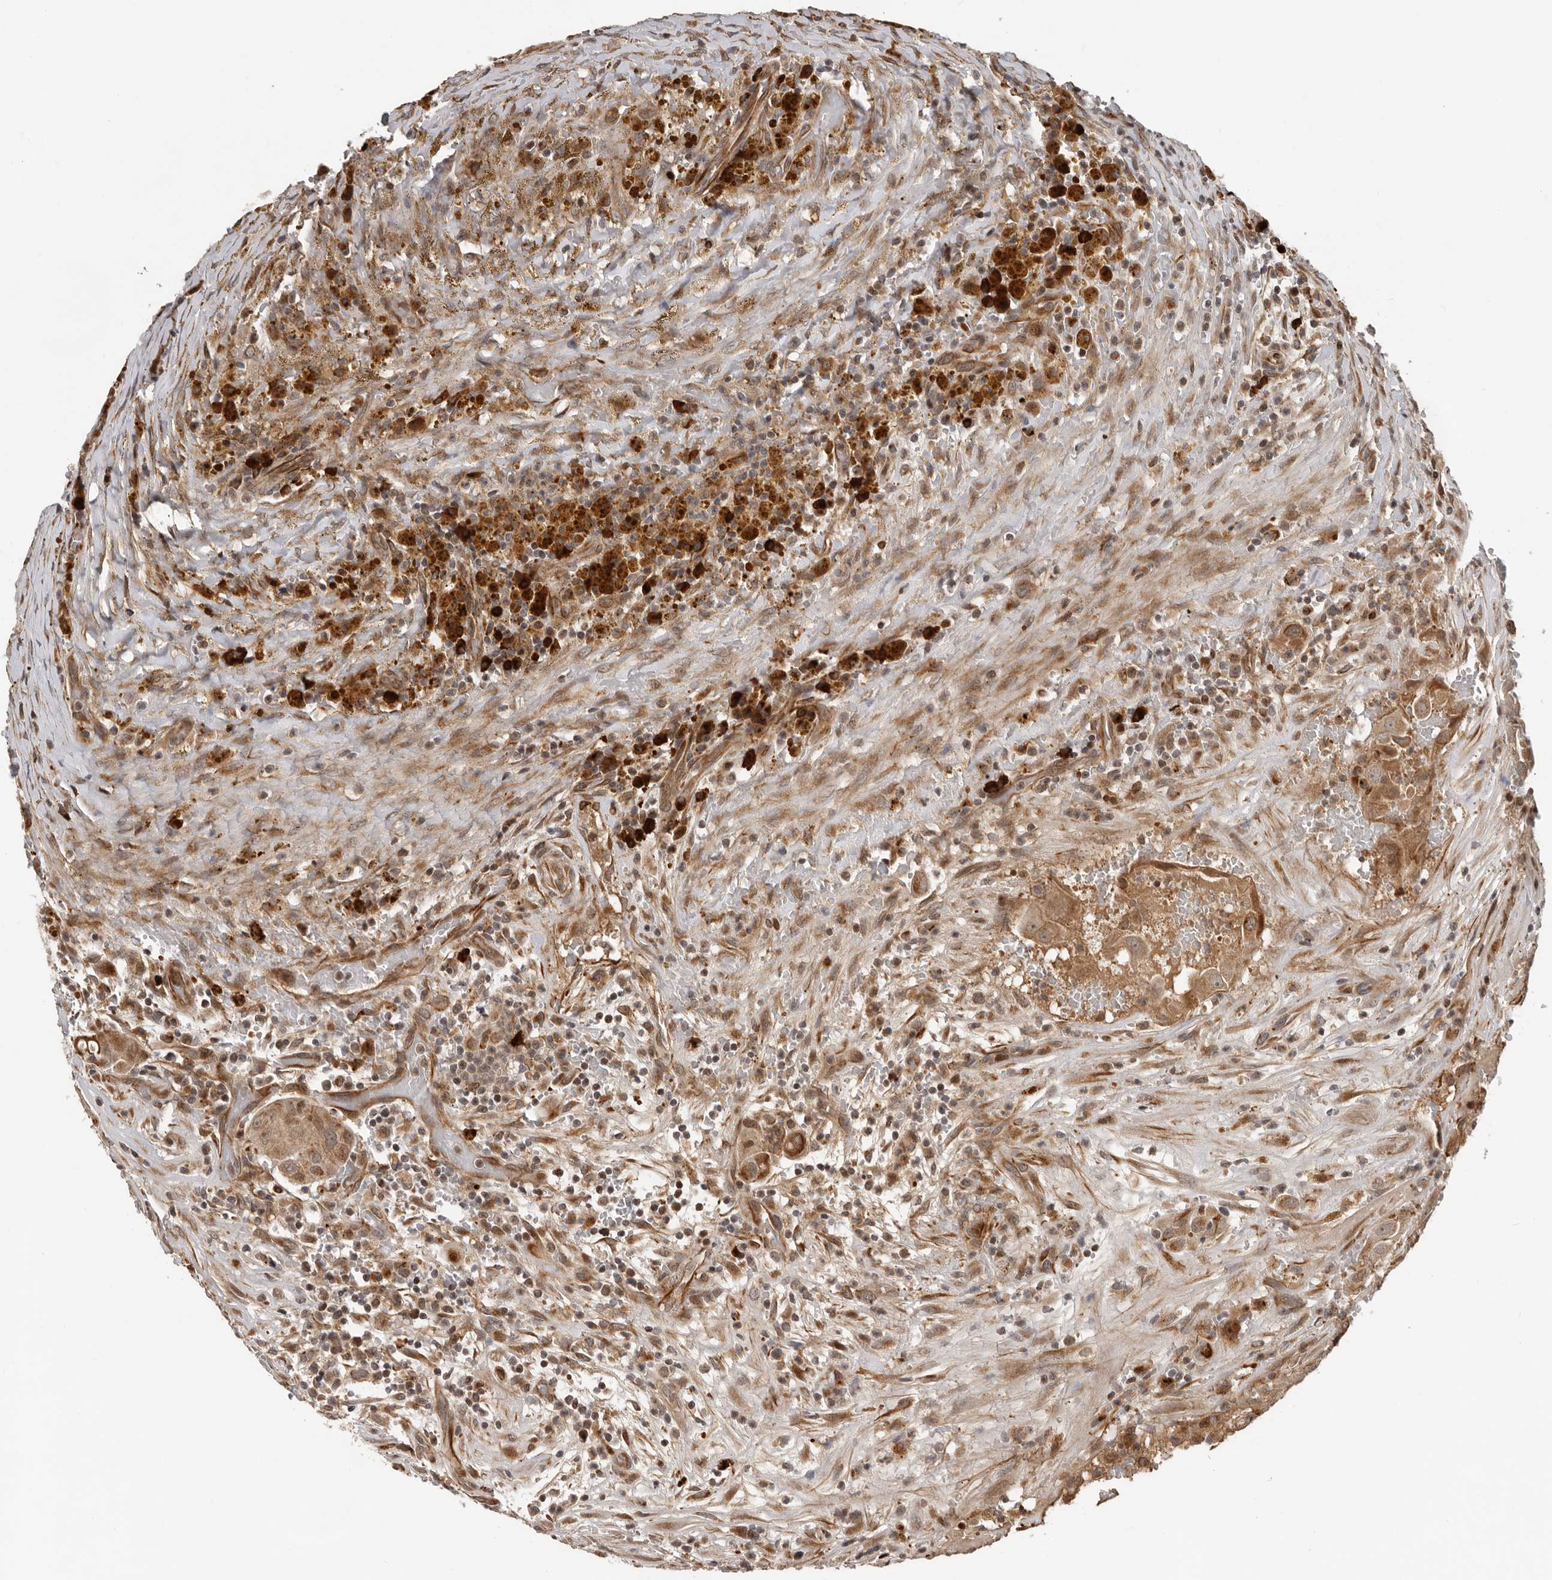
{"staining": {"intensity": "moderate", "quantity": ">75%", "location": "cytoplasmic/membranous"}, "tissue": "thyroid cancer", "cell_type": "Tumor cells", "image_type": "cancer", "snomed": [{"axis": "morphology", "description": "Papillary adenocarcinoma, NOS"}, {"axis": "topography", "description": "Thyroid gland"}], "caption": "Thyroid cancer (papillary adenocarcinoma) stained for a protein shows moderate cytoplasmic/membranous positivity in tumor cells.", "gene": "RNF157", "patient": {"sex": "male", "age": 77}}